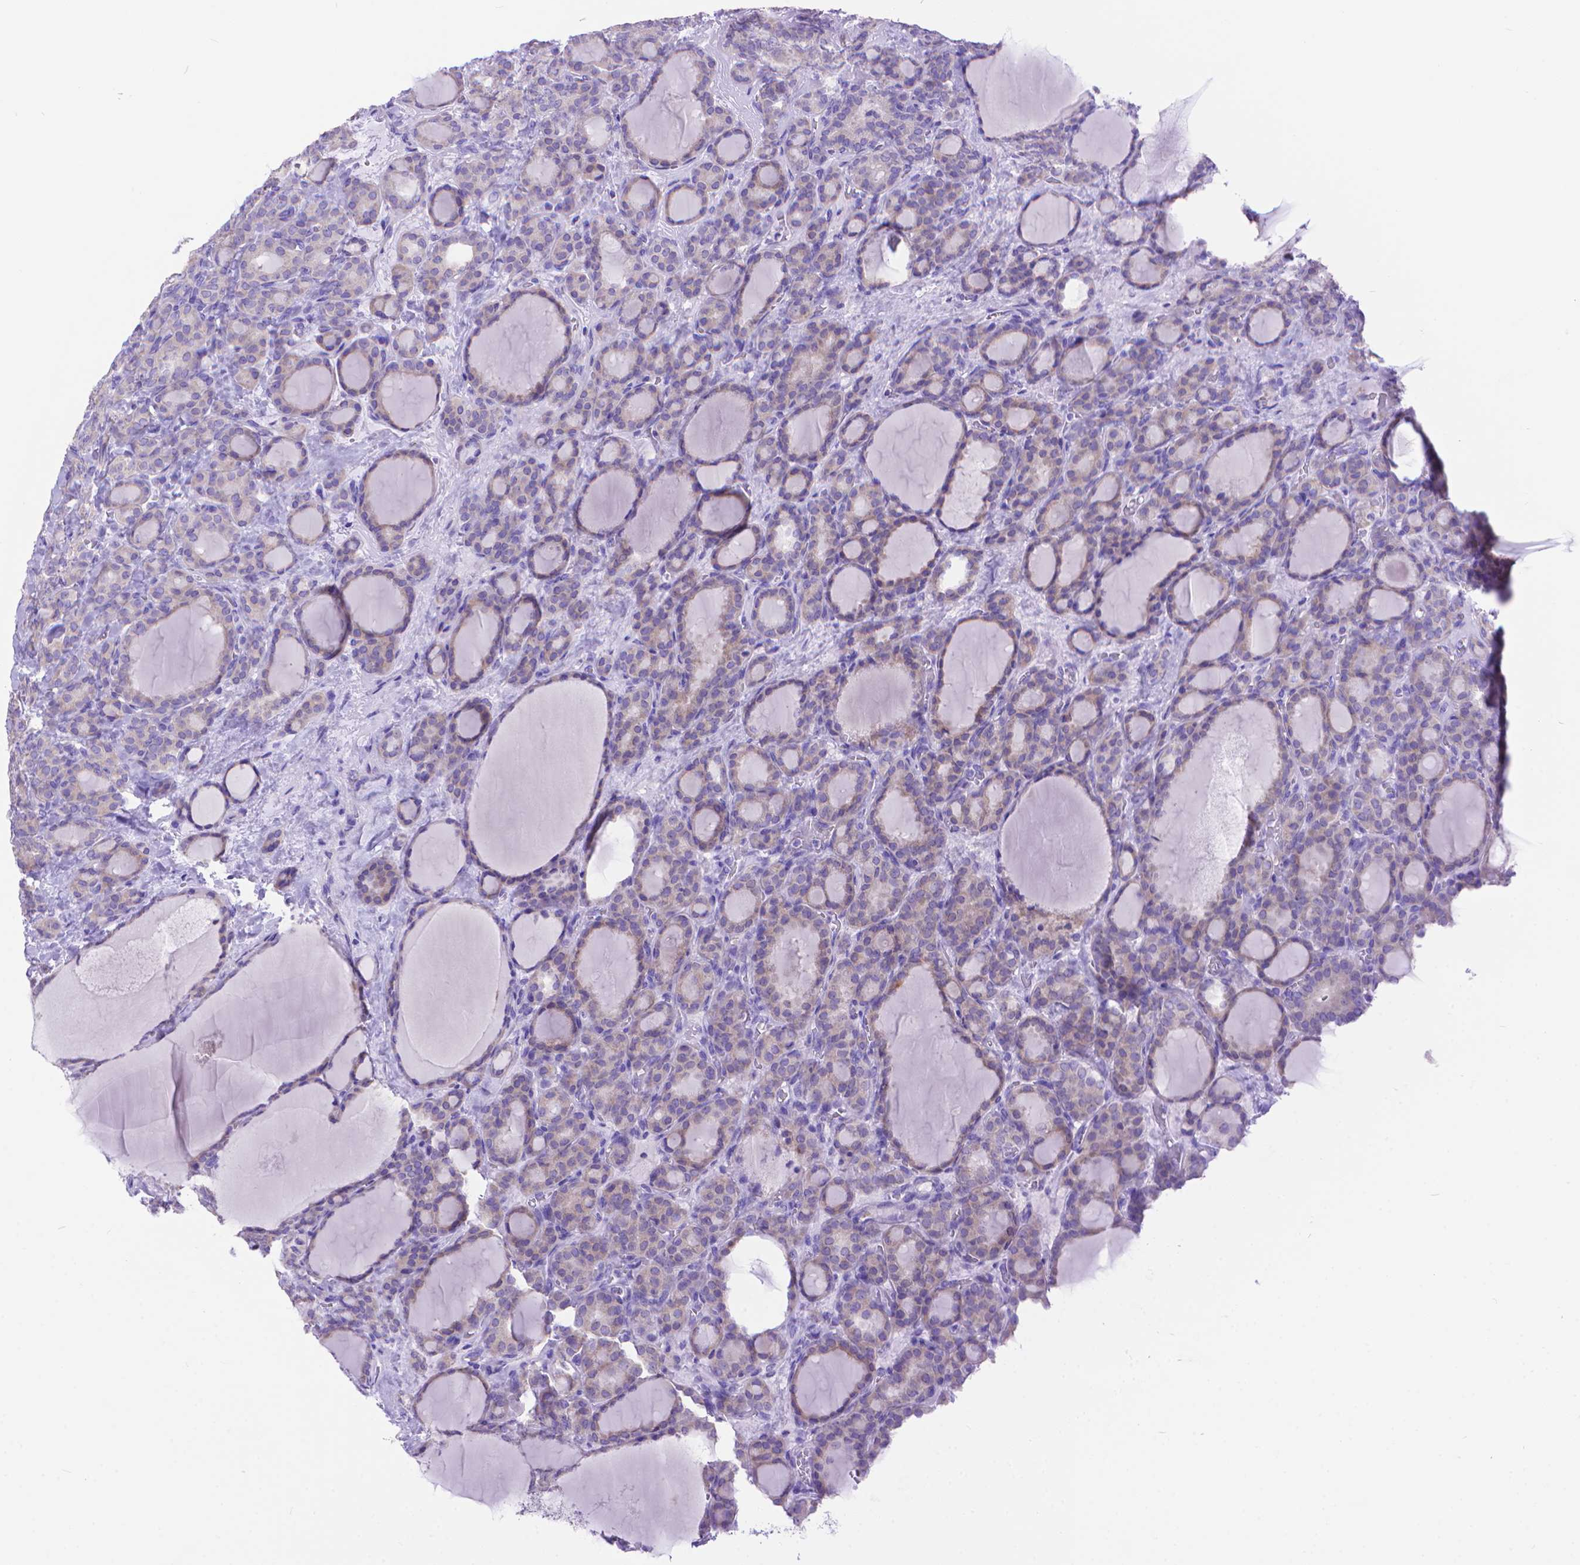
{"staining": {"intensity": "weak", "quantity": "<25%", "location": "cytoplasmic/membranous"}, "tissue": "thyroid cancer", "cell_type": "Tumor cells", "image_type": "cancer", "snomed": [{"axis": "morphology", "description": "Normal tissue, NOS"}, {"axis": "morphology", "description": "Follicular adenoma carcinoma, NOS"}, {"axis": "topography", "description": "Thyroid gland"}], "caption": "Follicular adenoma carcinoma (thyroid) was stained to show a protein in brown. There is no significant staining in tumor cells.", "gene": "DHRS2", "patient": {"sex": "female", "age": 31}}